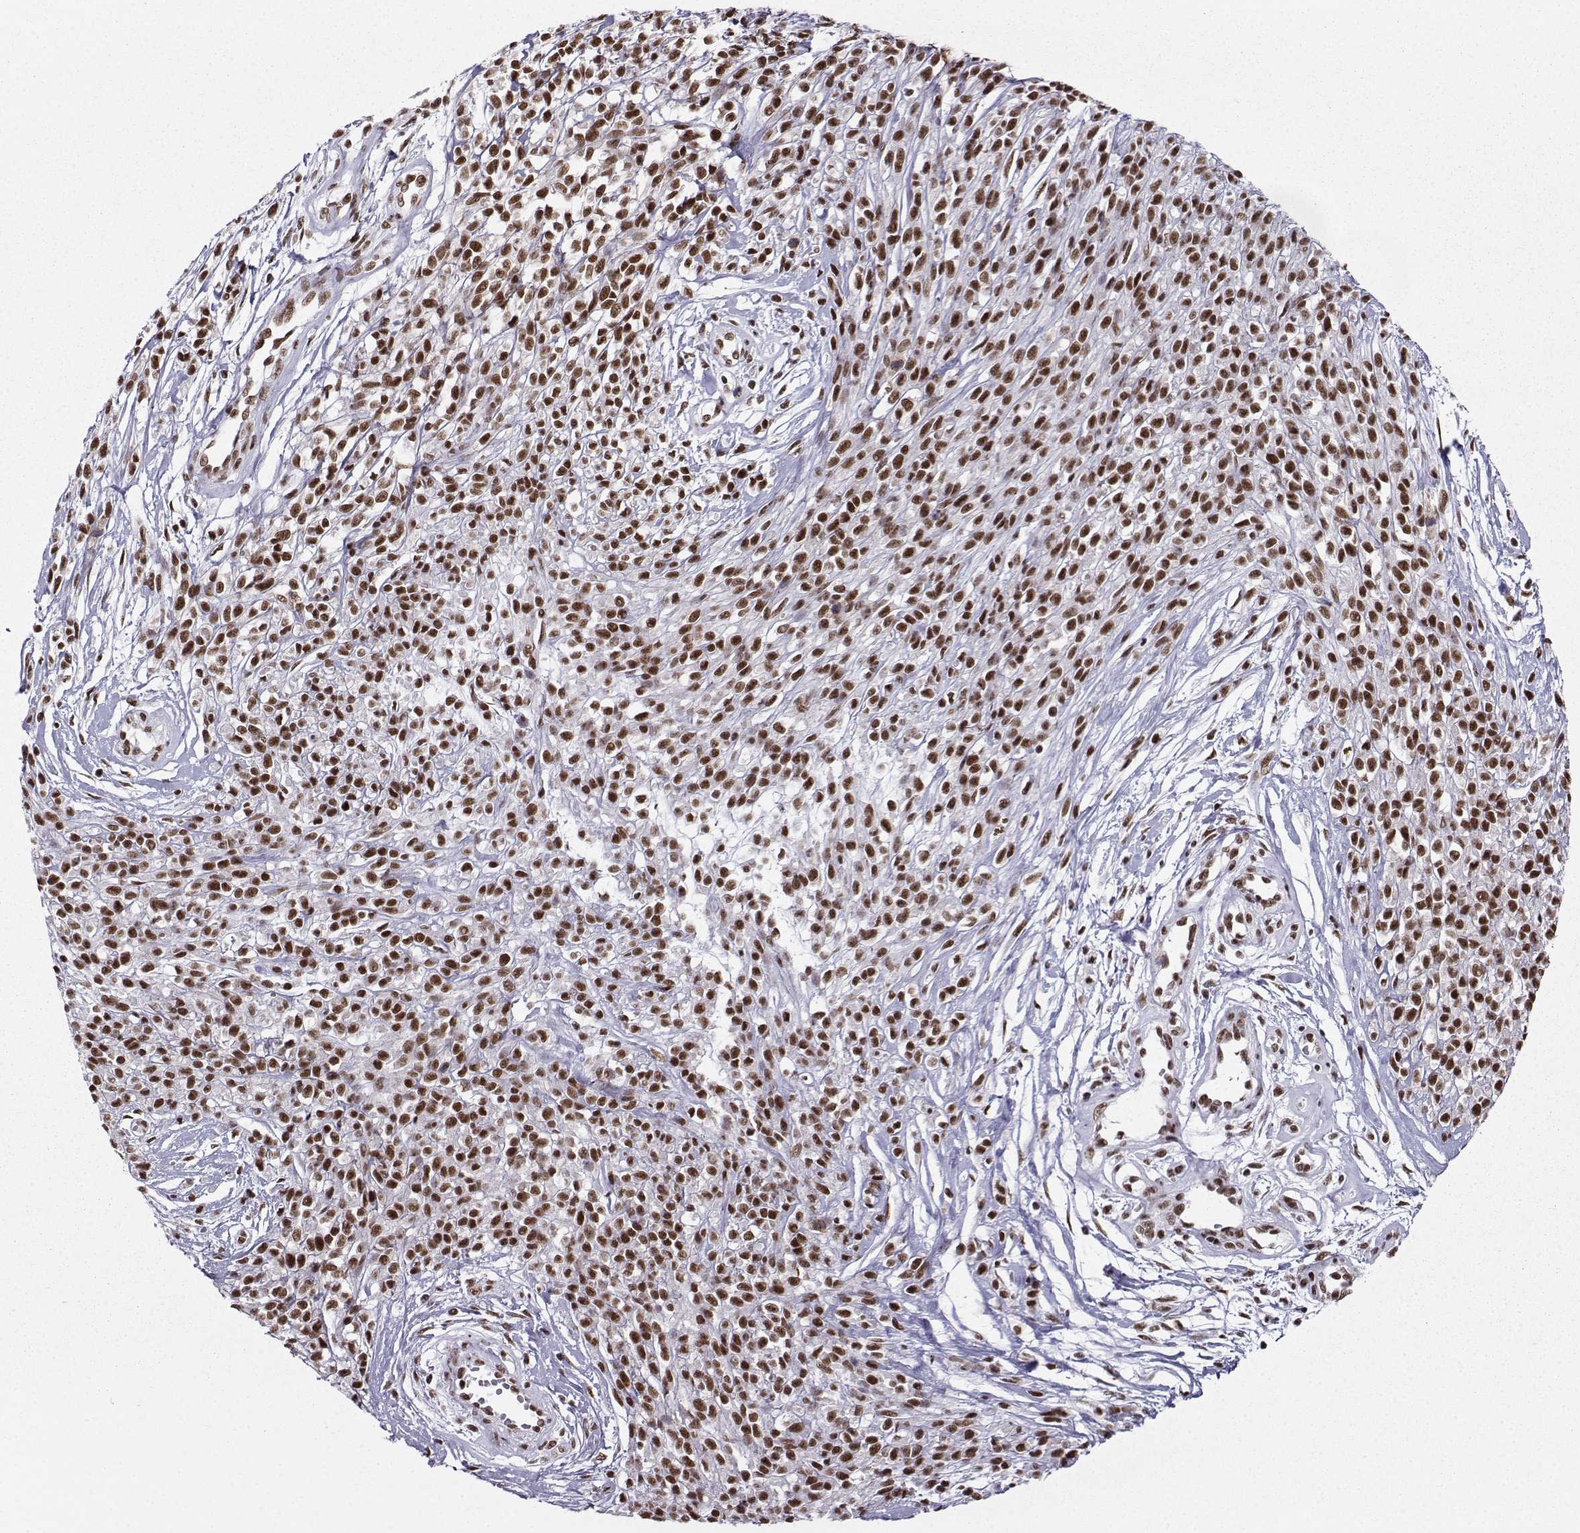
{"staining": {"intensity": "strong", "quantity": ">75%", "location": "nuclear"}, "tissue": "melanoma", "cell_type": "Tumor cells", "image_type": "cancer", "snomed": [{"axis": "morphology", "description": "Malignant melanoma, NOS"}, {"axis": "topography", "description": "Skin"}, {"axis": "topography", "description": "Skin of trunk"}], "caption": "IHC (DAB) staining of melanoma demonstrates strong nuclear protein staining in approximately >75% of tumor cells.", "gene": "SNRPB2", "patient": {"sex": "male", "age": 74}}